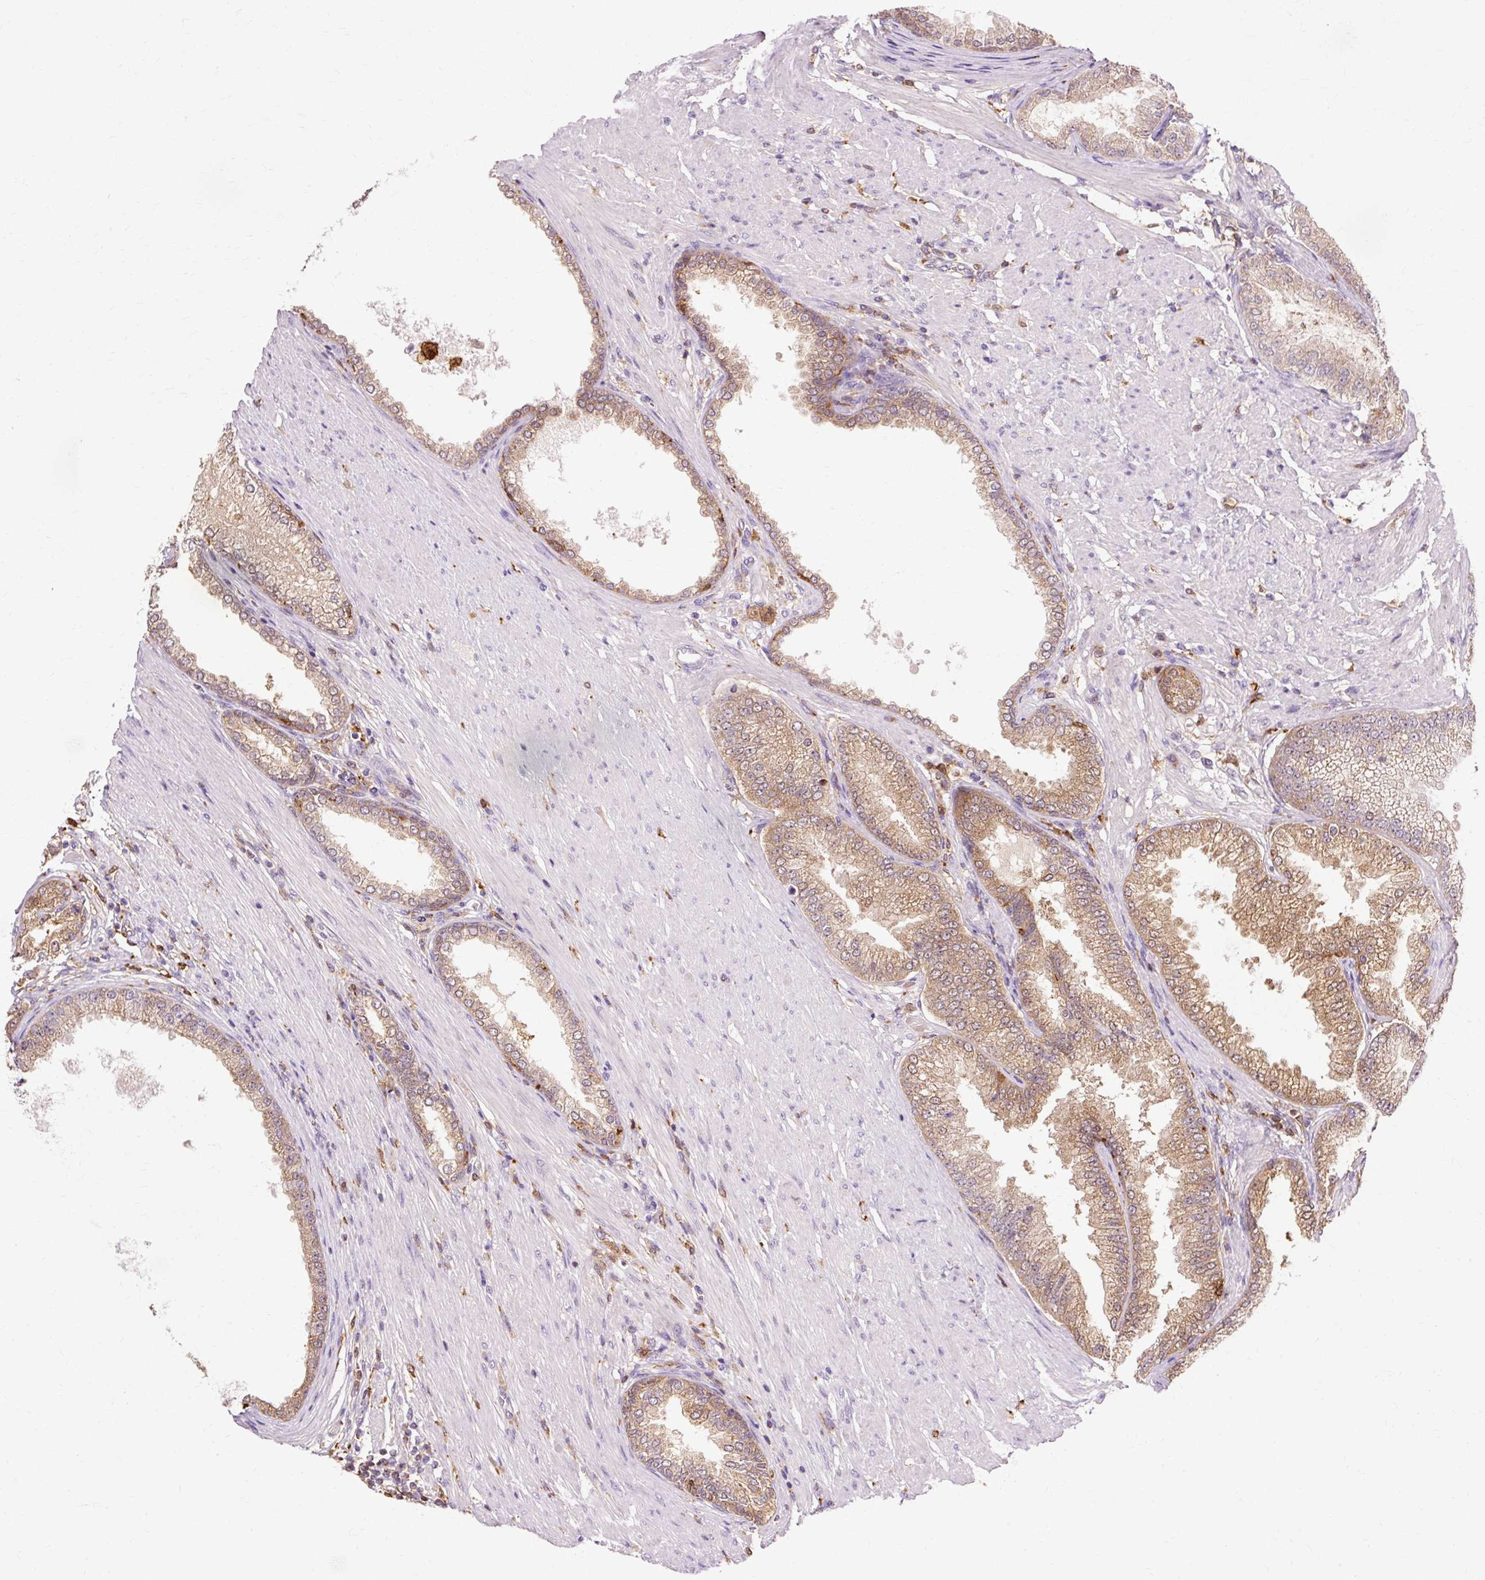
{"staining": {"intensity": "moderate", "quantity": ">75%", "location": "cytoplasmic/membranous"}, "tissue": "prostate cancer", "cell_type": "Tumor cells", "image_type": "cancer", "snomed": [{"axis": "morphology", "description": "Adenocarcinoma, High grade"}, {"axis": "topography", "description": "Prostate"}], "caption": "A histopathology image showing moderate cytoplasmic/membranous expression in about >75% of tumor cells in prostate cancer, as visualized by brown immunohistochemical staining.", "gene": "GPX1", "patient": {"sex": "male", "age": 71}}